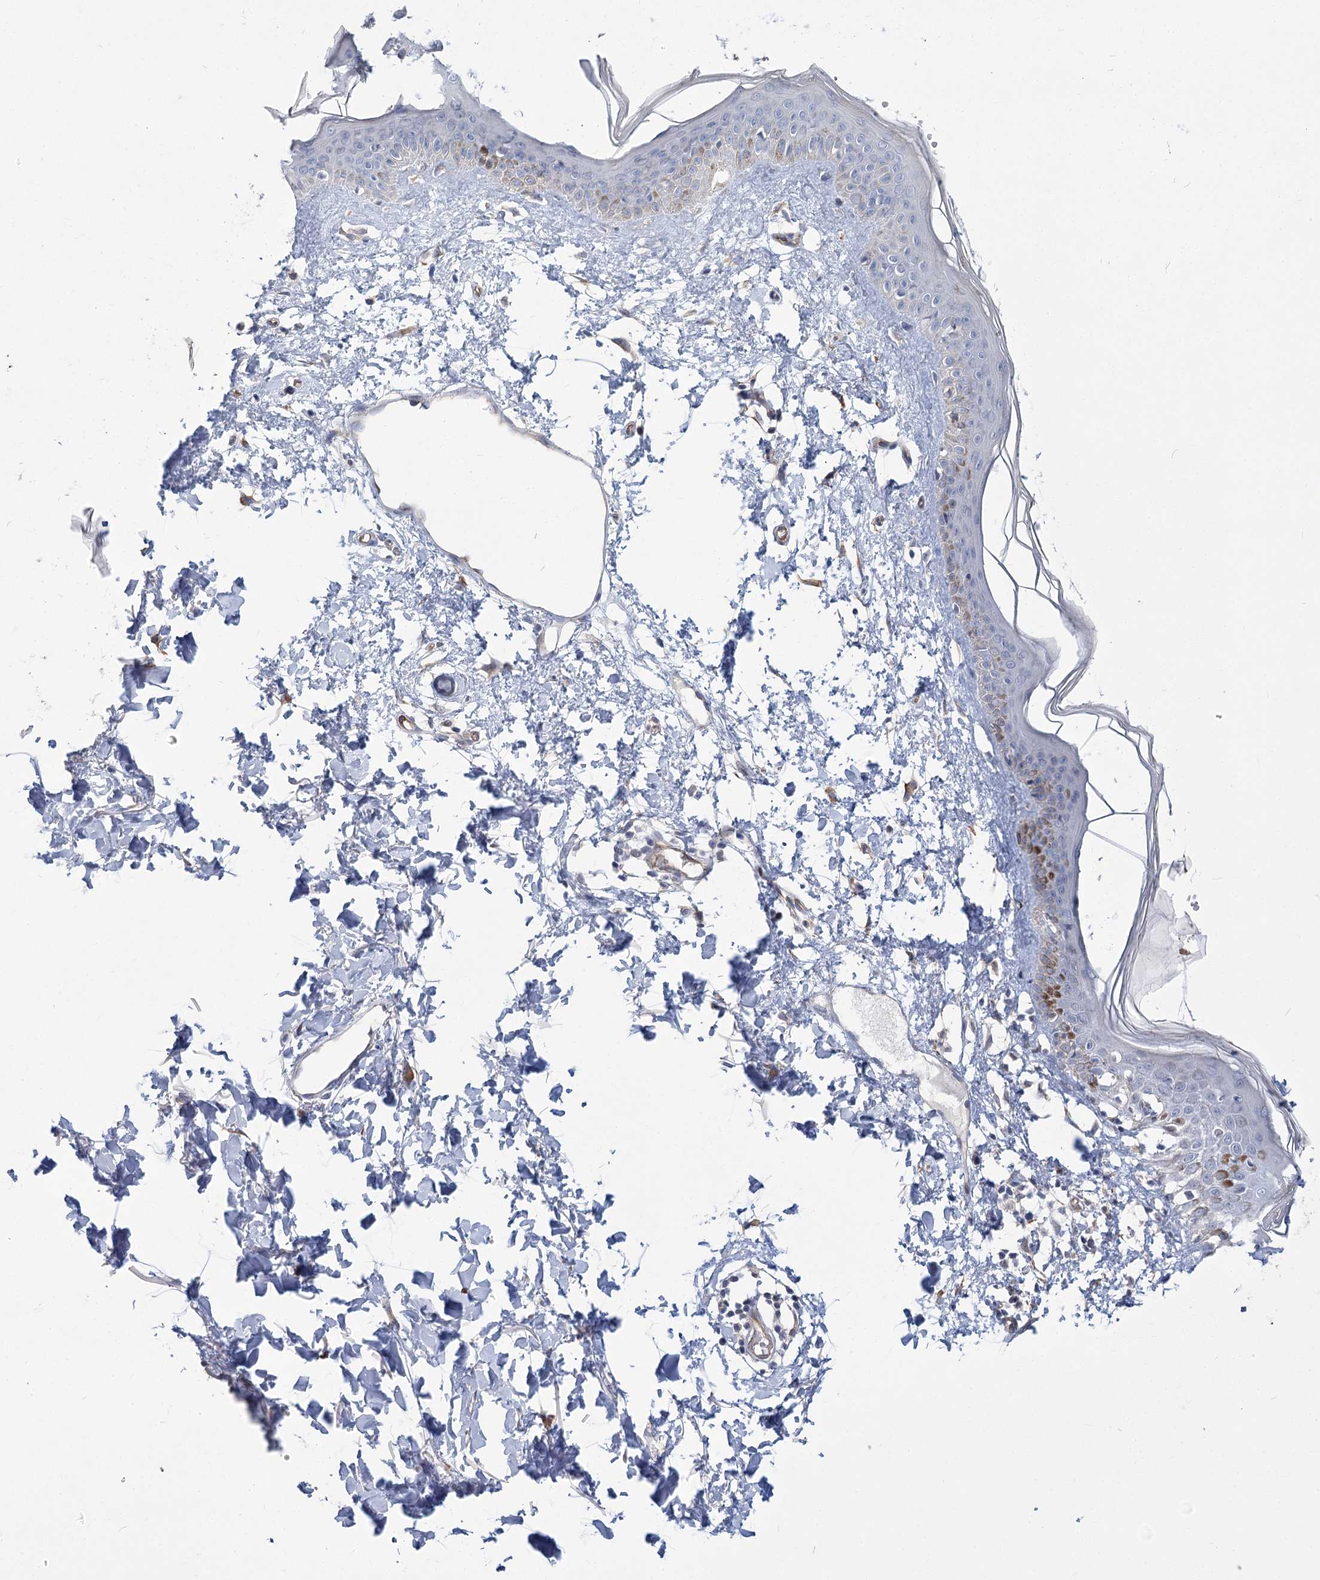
{"staining": {"intensity": "negative", "quantity": "none", "location": "none"}, "tissue": "skin", "cell_type": "Fibroblasts", "image_type": "normal", "snomed": [{"axis": "morphology", "description": "Normal tissue, NOS"}, {"axis": "topography", "description": "Skin"}], "caption": "A histopathology image of skin stained for a protein reveals no brown staining in fibroblasts. (IHC, brightfield microscopy, high magnification).", "gene": "THAP6", "patient": {"sex": "female", "age": 58}}